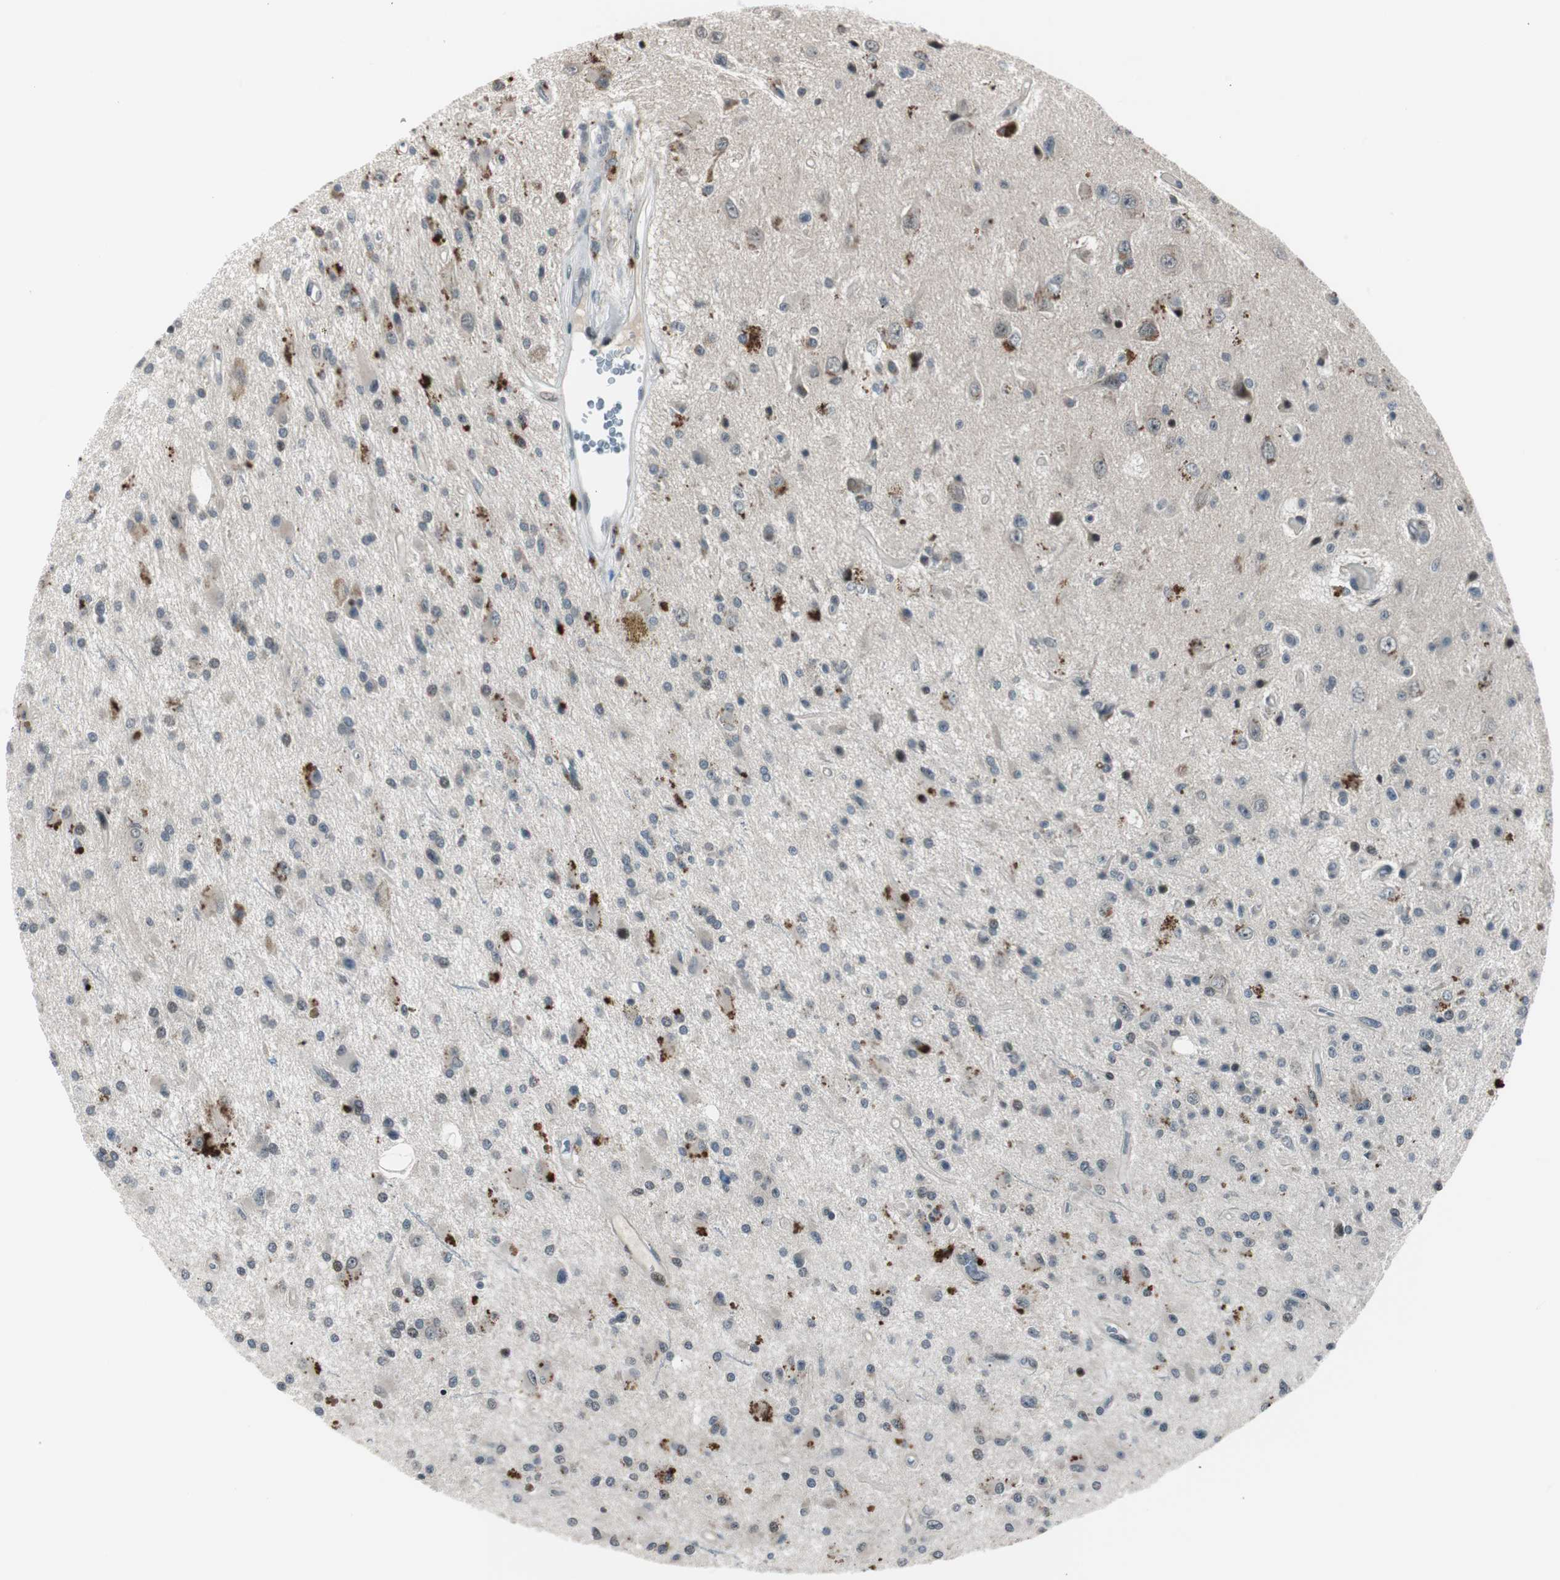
{"staining": {"intensity": "moderate", "quantity": "<25%", "location": "cytoplasmic/membranous"}, "tissue": "glioma", "cell_type": "Tumor cells", "image_type": "cancer", "snomed": [{"axis": "morphology", "description": "Glioma, malignant, Low grade"}, {"axis": "topography", "description": "Brain"}], "caption": "A low amount of moderate cytoplasmic/membranous positivity is appreciated in about <25% of tumor cells in glioma tissue.", "gene": "BOLA1", "patient": {"sex": "male", "age": 58}}